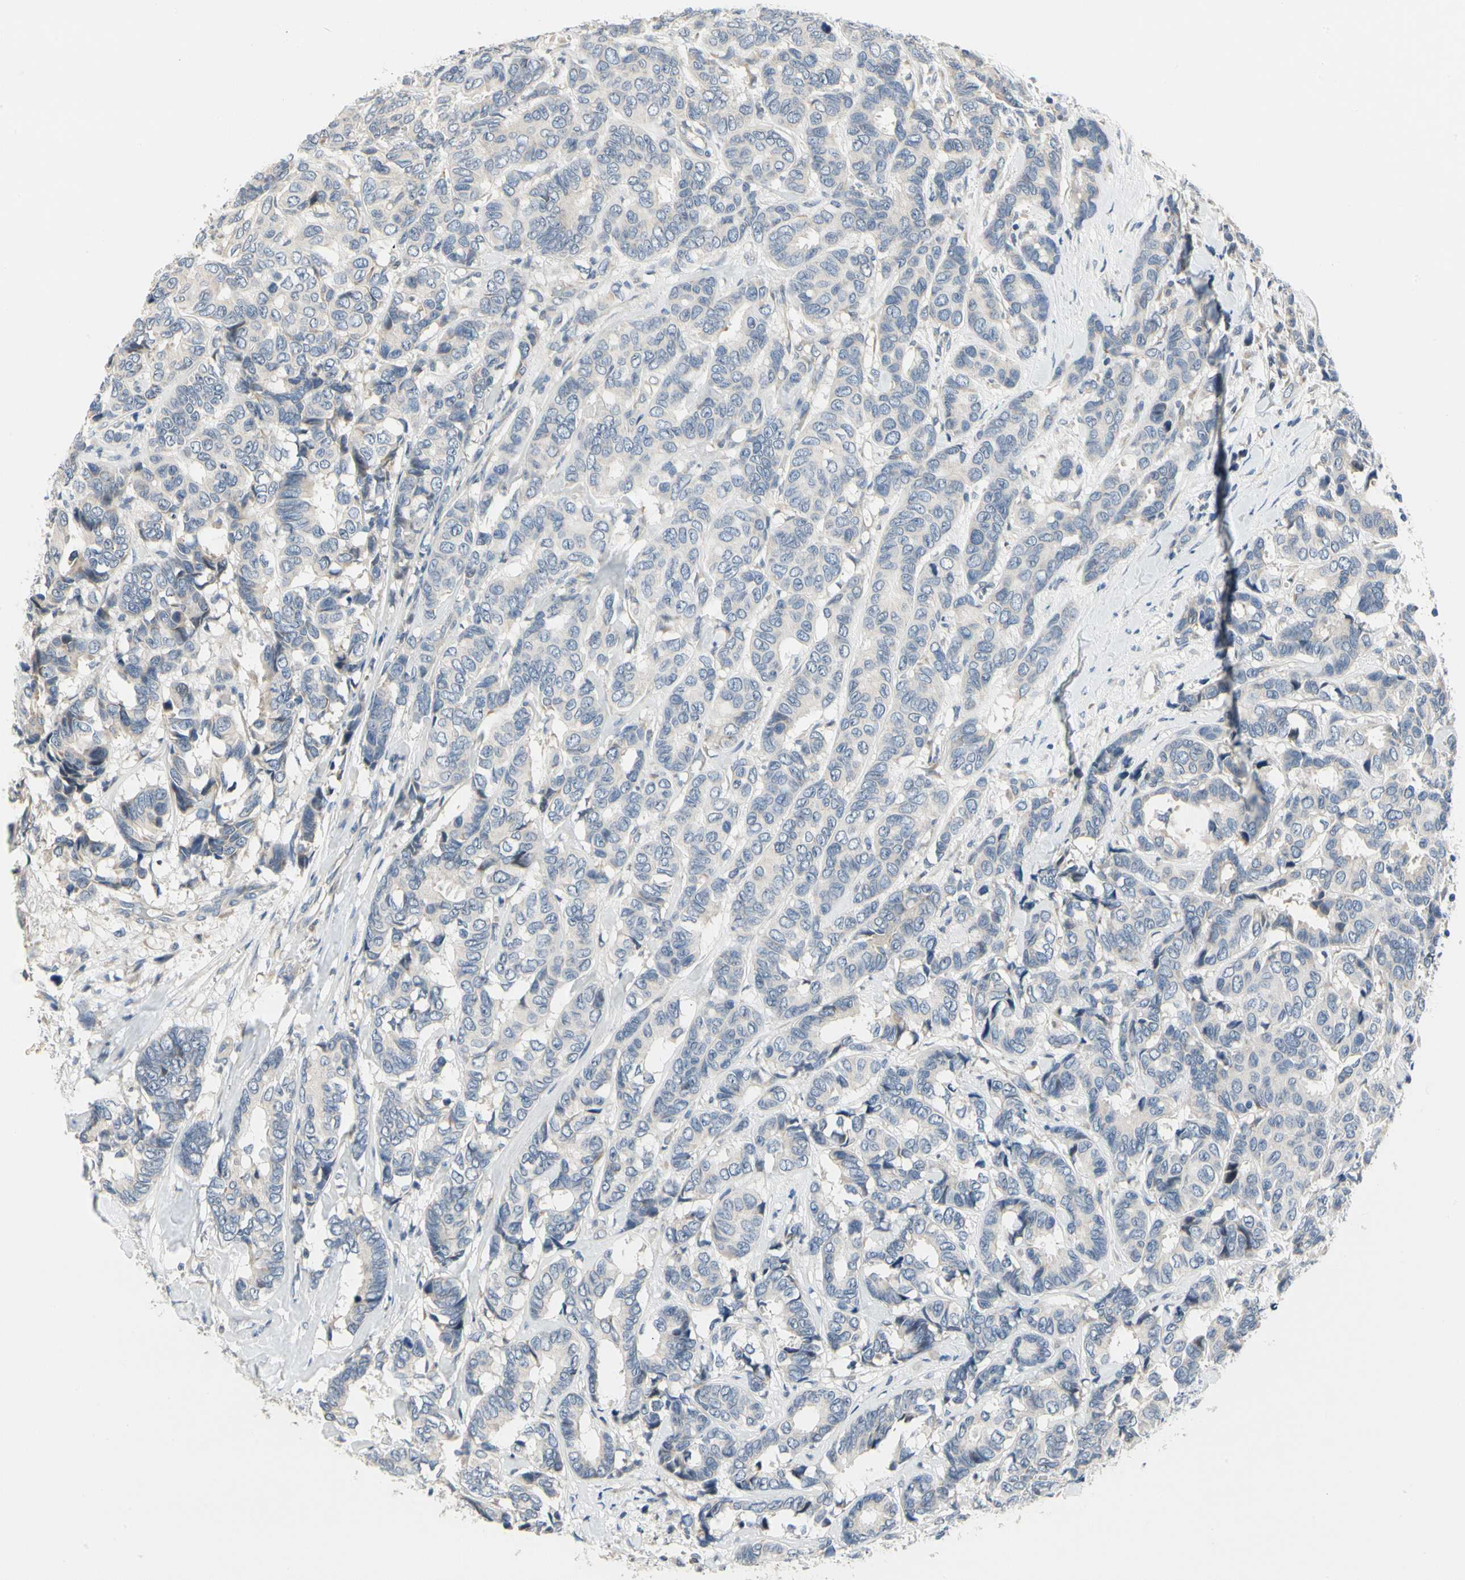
{"staining": {"intensity": "negative", "quantity": "none", "location": "none"}, "tissue": "breast cancer", "cell_type": "Tumor cells", "image_type": "cancer", "snomed": [{"axis": "morphology", "description": "Duct carcinoma"}, {"axis": "topography", "description": "Breast"}], "caption": "Immunohistochemistry micrograph of neoplastic tissue: human invasive ductal carcinoma (breast) stained with DAB (3,3'-diaminobenzidine) exhibits no significant protein staining in tumor cells.", "gene": "NFASC", "patient": {"sex": "female", "age": 87}}